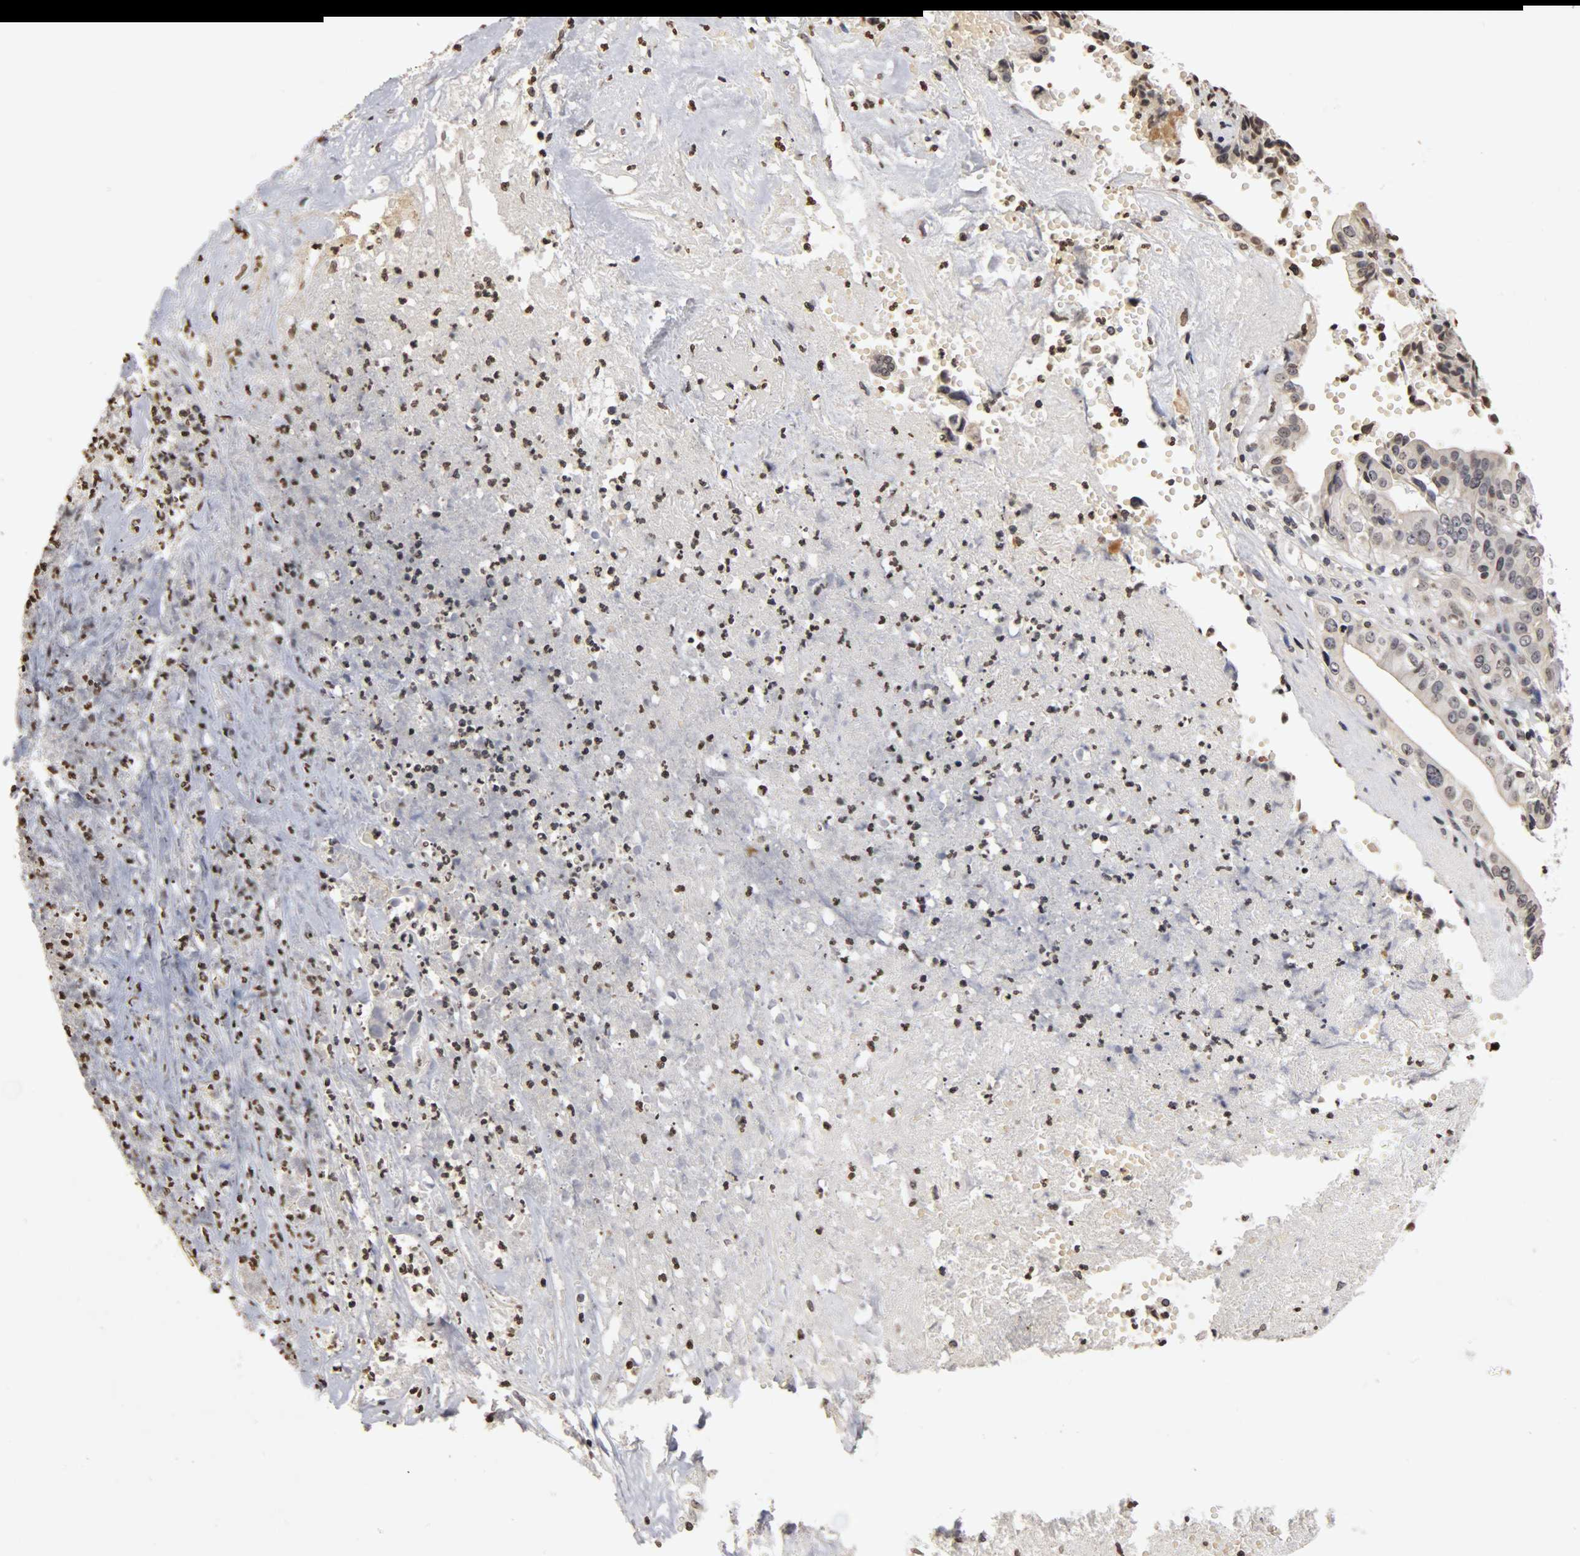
{"staining": {"intensity": "weak", "quantity": "<25%", "location": "nuclear"}, "tissue": "liver cancer", "cell_type": "Tumor cells", "image_type": "cancer", "snomed": [{"axis": "morphology", "description": "Cholangiocarcinoma"}, {"axis": "topography", "description": "Liver"}], "caption": "Liver cancer (cholangiocarcinoma) was stained to show a protein in brown. There is no significant staining in tumor cells.", "gene": "ERCC2", "patient": {"sex": "female", "age": 61}}